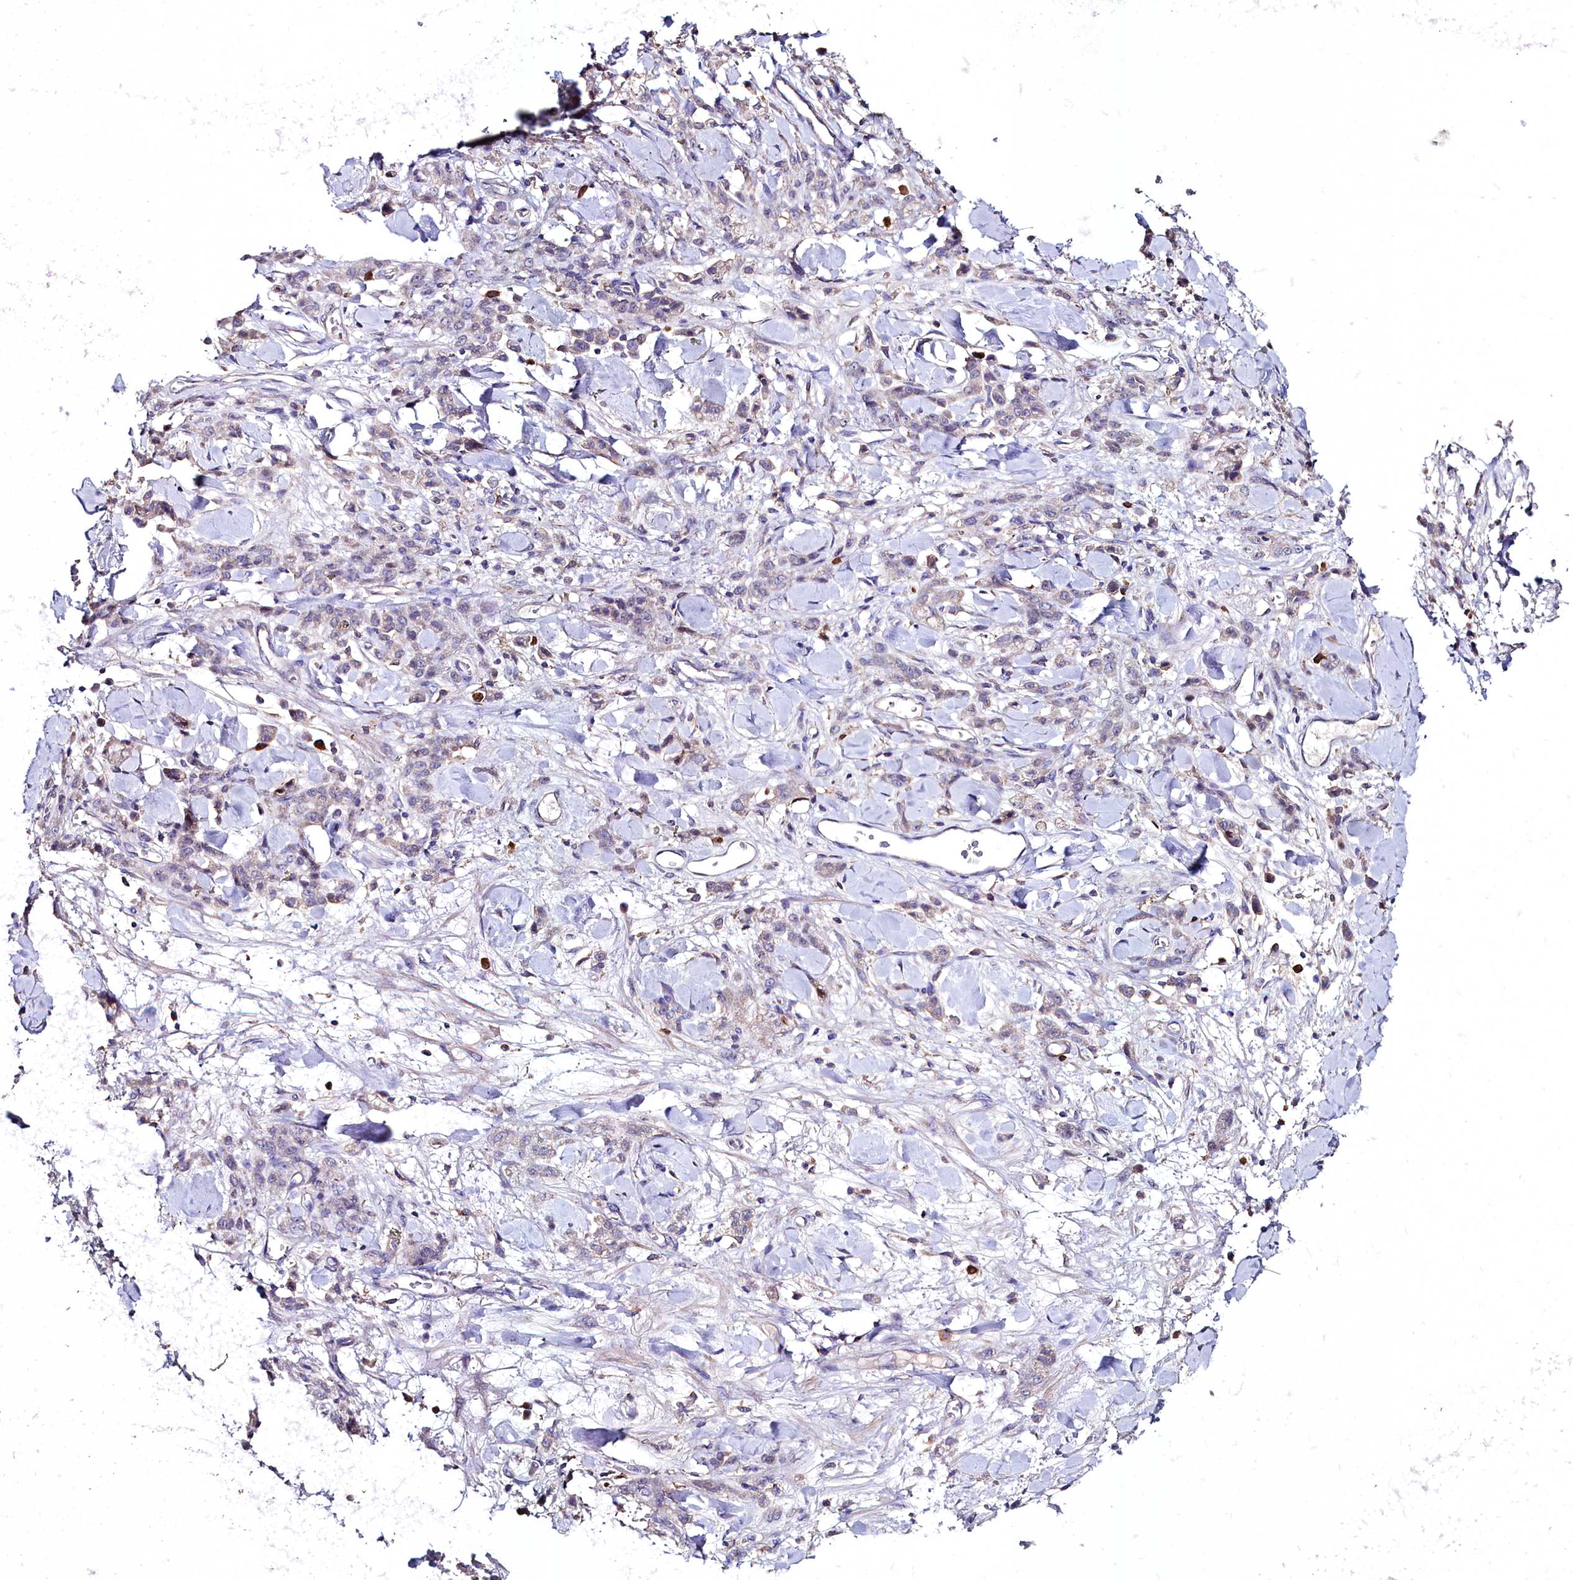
{"staining": {"intensity": "negative", "quantity": "none", "location": "none"}, "tissue": "stomach cancer", "cell_type": "Tumor cells", "image_type": "cancer", "snomed": [{"axis": "morphology", "description": "Normal tissue, NOS"}, {"axis": "morphology", "description": "Adenocarcinoma, NOS"}, {"axis": "topography", "description": "Stomach"}], "caption": "This histopathology image is of stomach adenocarcinoma stained with immunohistochemistry to label a protein in brown with the nuclei are counter-stained blue. There is no staining in tumor cells.", "gene": "AMBRA1", "patient": {"sex": "male", "age": 82}}